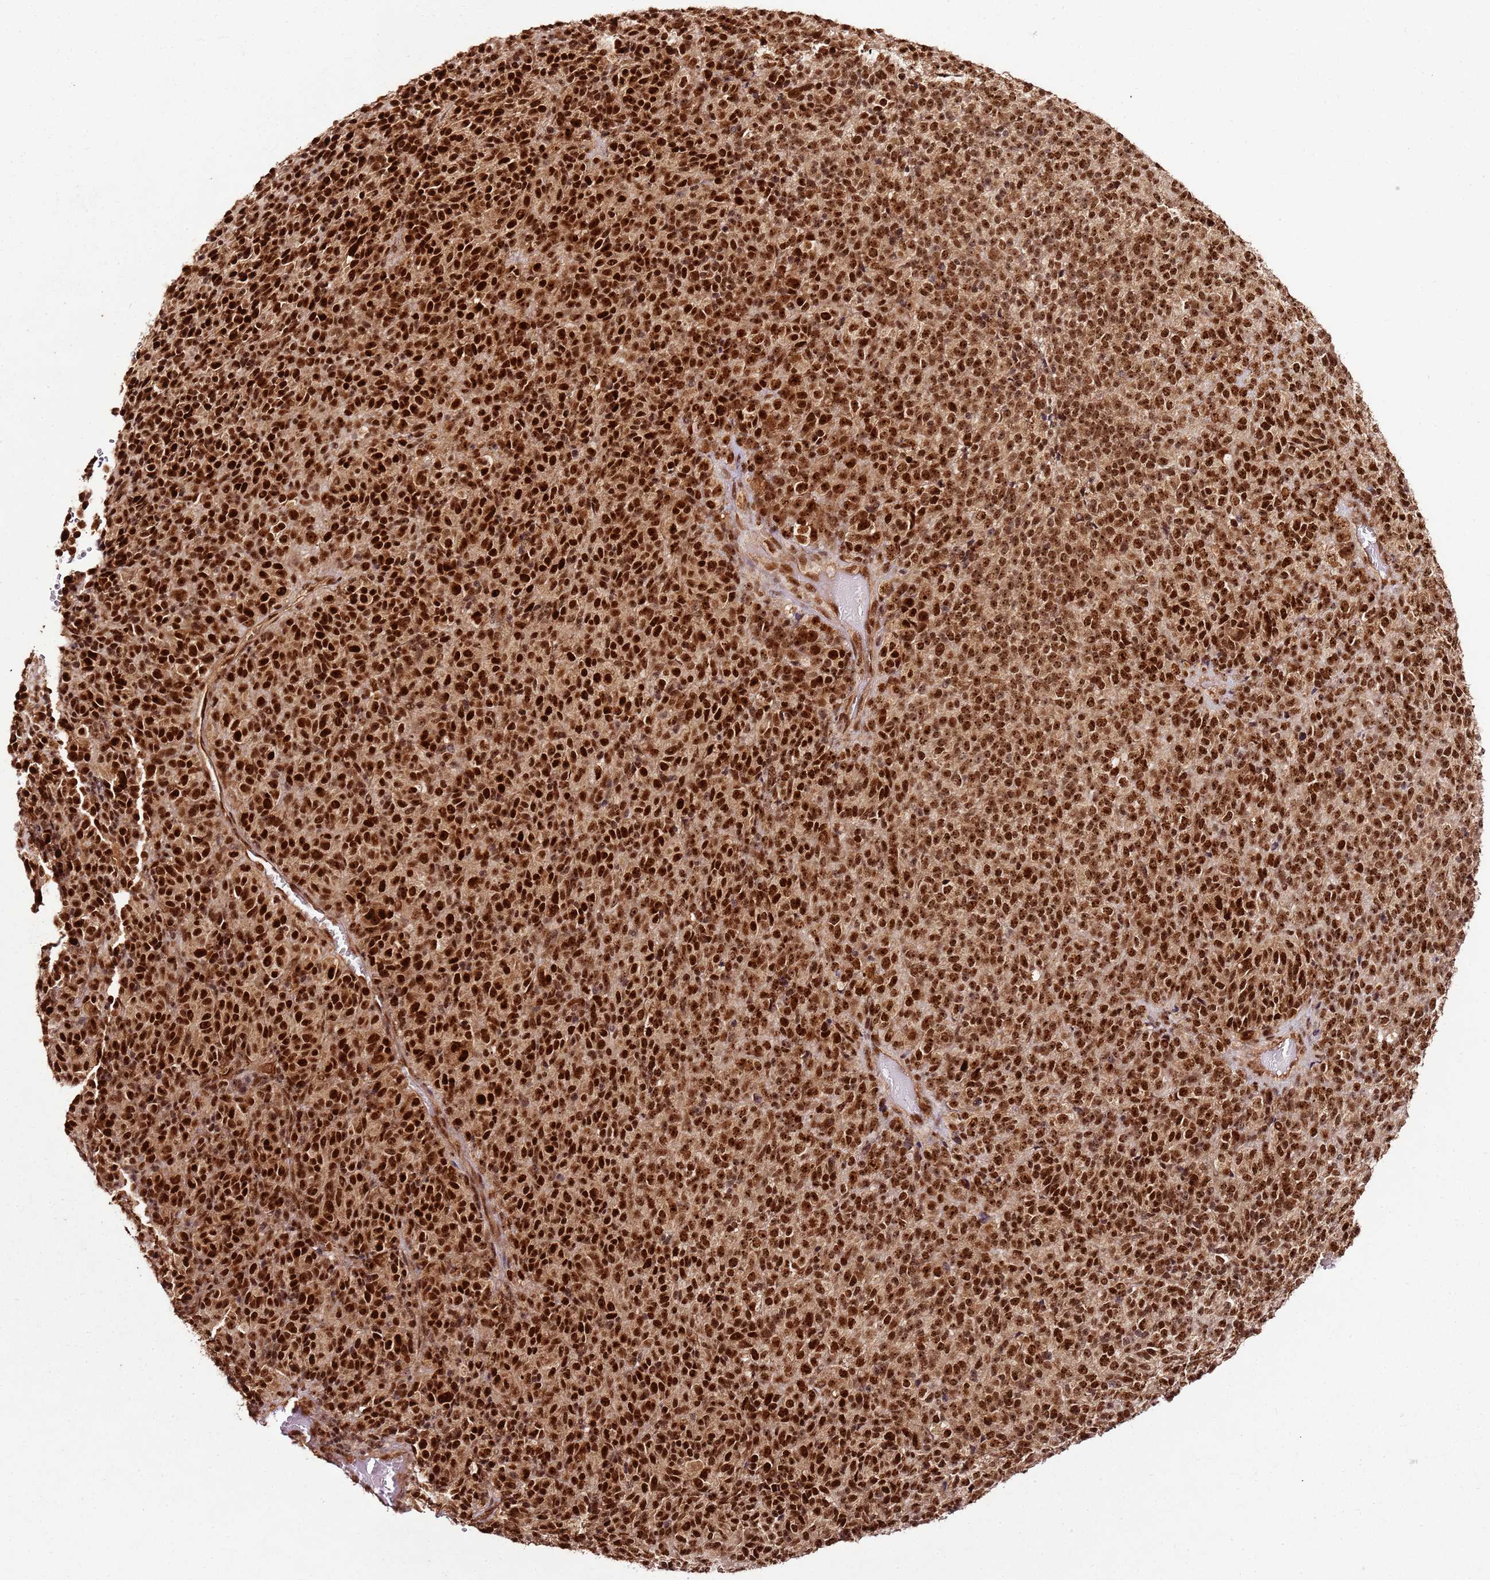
{"staining": {"intensity": "strong", "quantity": ">75%", "location": "nuclear"}, "tissue": "melanoma", "cell_type": "Tumor cells", "image_type": "cancer", "snomed": [{"axis": "morphology", "description": "Malignant melanoma, Metastatic site"}, {"axis": "topography", "description": "Brain"}], "caption": "This histopathology image demonstrates melanoma stained with immunohistochemistry to label a protein in brown. The nuclear of tumor cells show strong positivity for the protein. Nuclei are counter-stained blue.", "gene": "XRN2", "patient": {"sex": "female", "age": 56}}